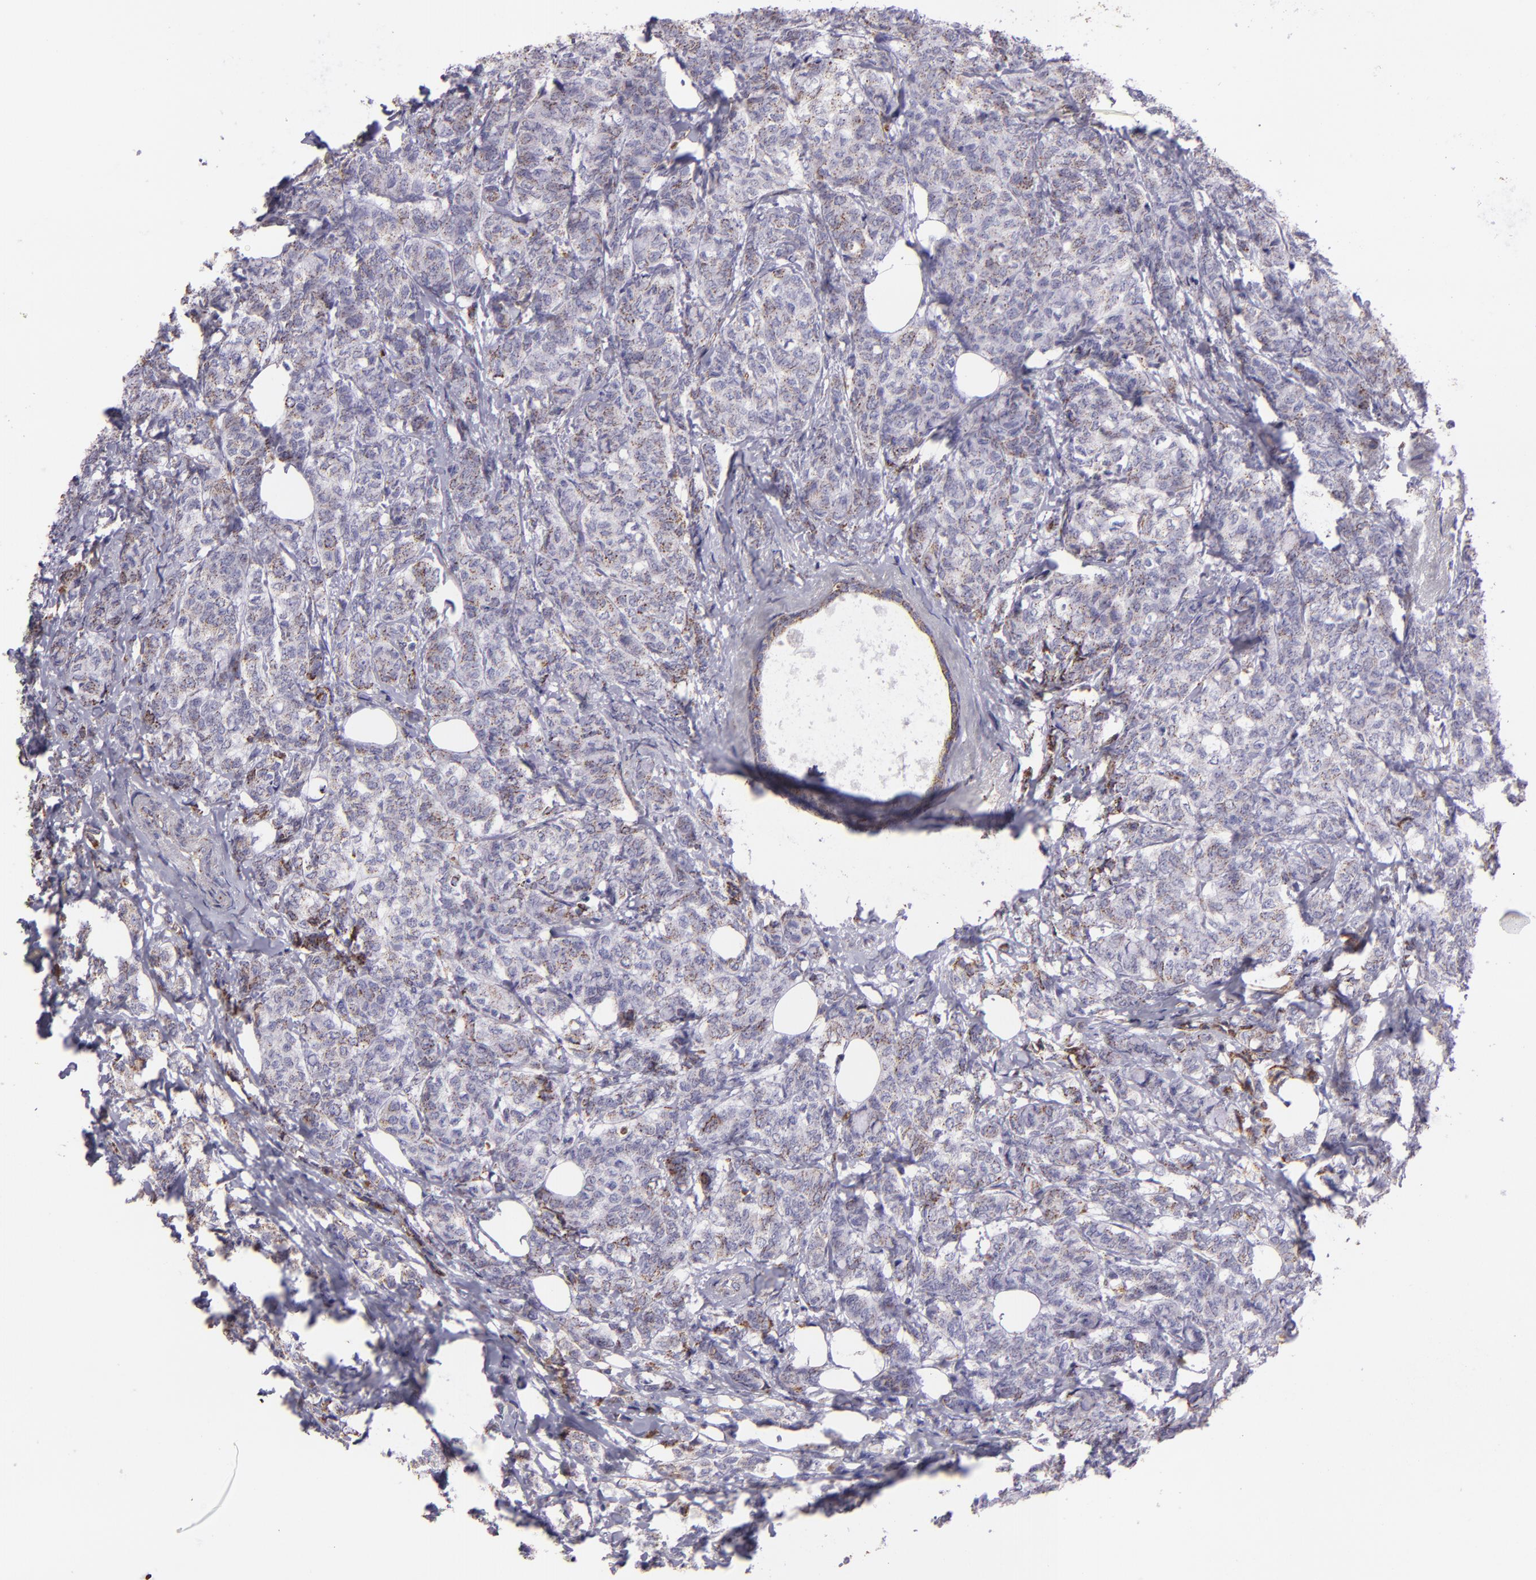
{"staining": {"intensity": "weak", "quantity": "<25%", "location": "cytoplasmic/membranous"}, "tissue": "breast cancer", "cell_type": "Tumor cells", "image_type": "cancer", "snomed": [{"axis": "morphology", "description": "Lobular carcinoma"}, {"axis": "topography", "description": "Breast"}], "caption": "Immunohistochemistry (IHC) image of breast lobular carcinoma stained for a protein (brown), which exhibits no staining in tumor cells.", "gene": "HSPD1", "patient": {"sex": "female", "age": 60}}